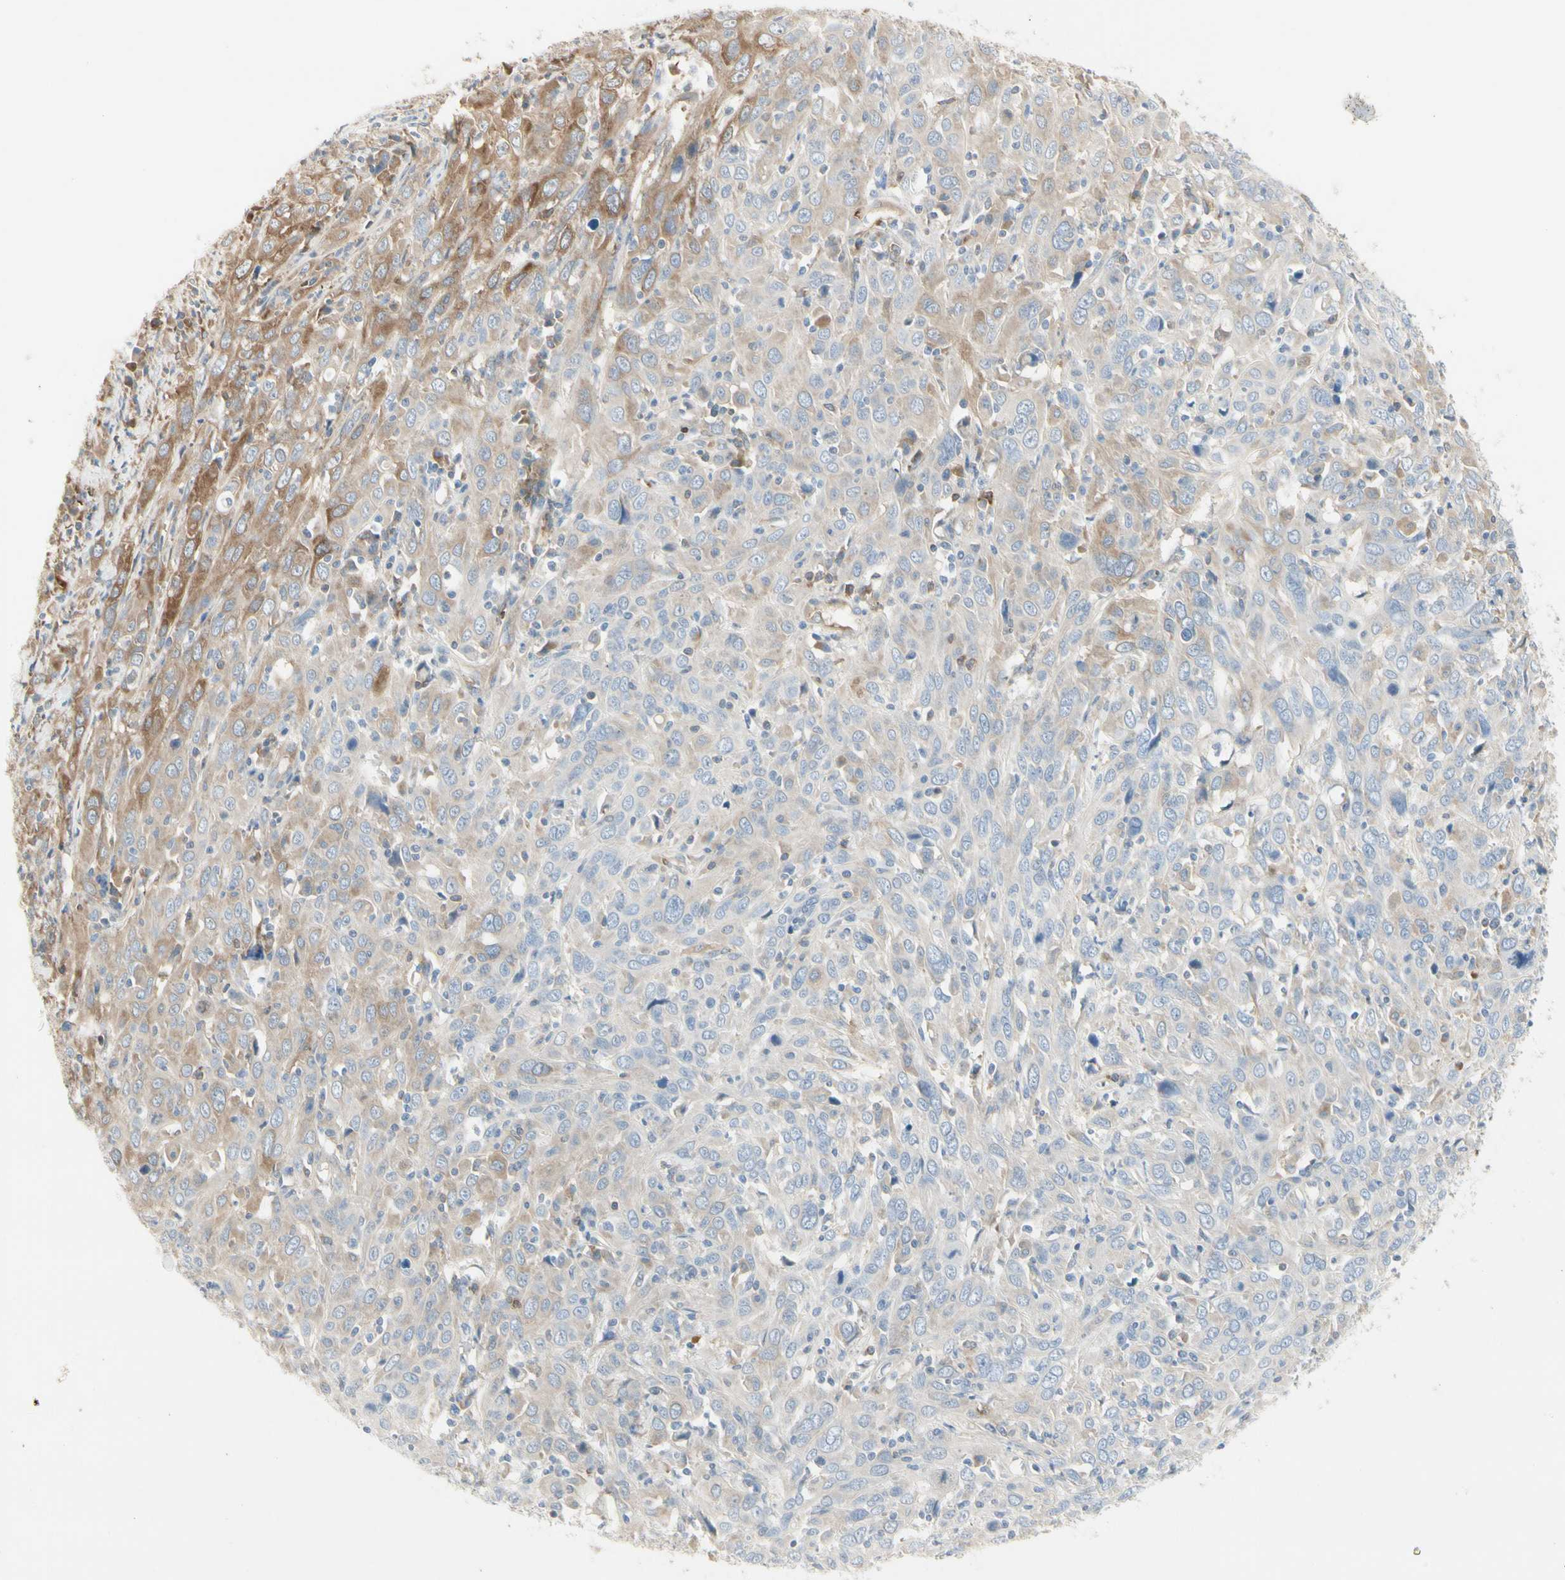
{"staining": {"intensity": "moderate", "quantity": ">75%", "location": "cytoplasmic/membranous"}, "tissue": "cervical cancer", "cell_type": "Tumor cells", "image_type": "cancer", "snomed": [{"axis": "morphology", "description": "Squamous cell carcinoma, NOS"}, {"axis": "topography", "description": "Cervix"}], "caption": "Immunohistochemistry (IHC) of human squamous cell carcinoma (cervical) shows medium levels of moderate cytoplasmic/membranous positivity in approximately >75% of tumor cells. (DAB IHC with brightfield microscopy, high magnification).", "gene": "NFKB2", "patient": {"sex": "female", "age": 46}}